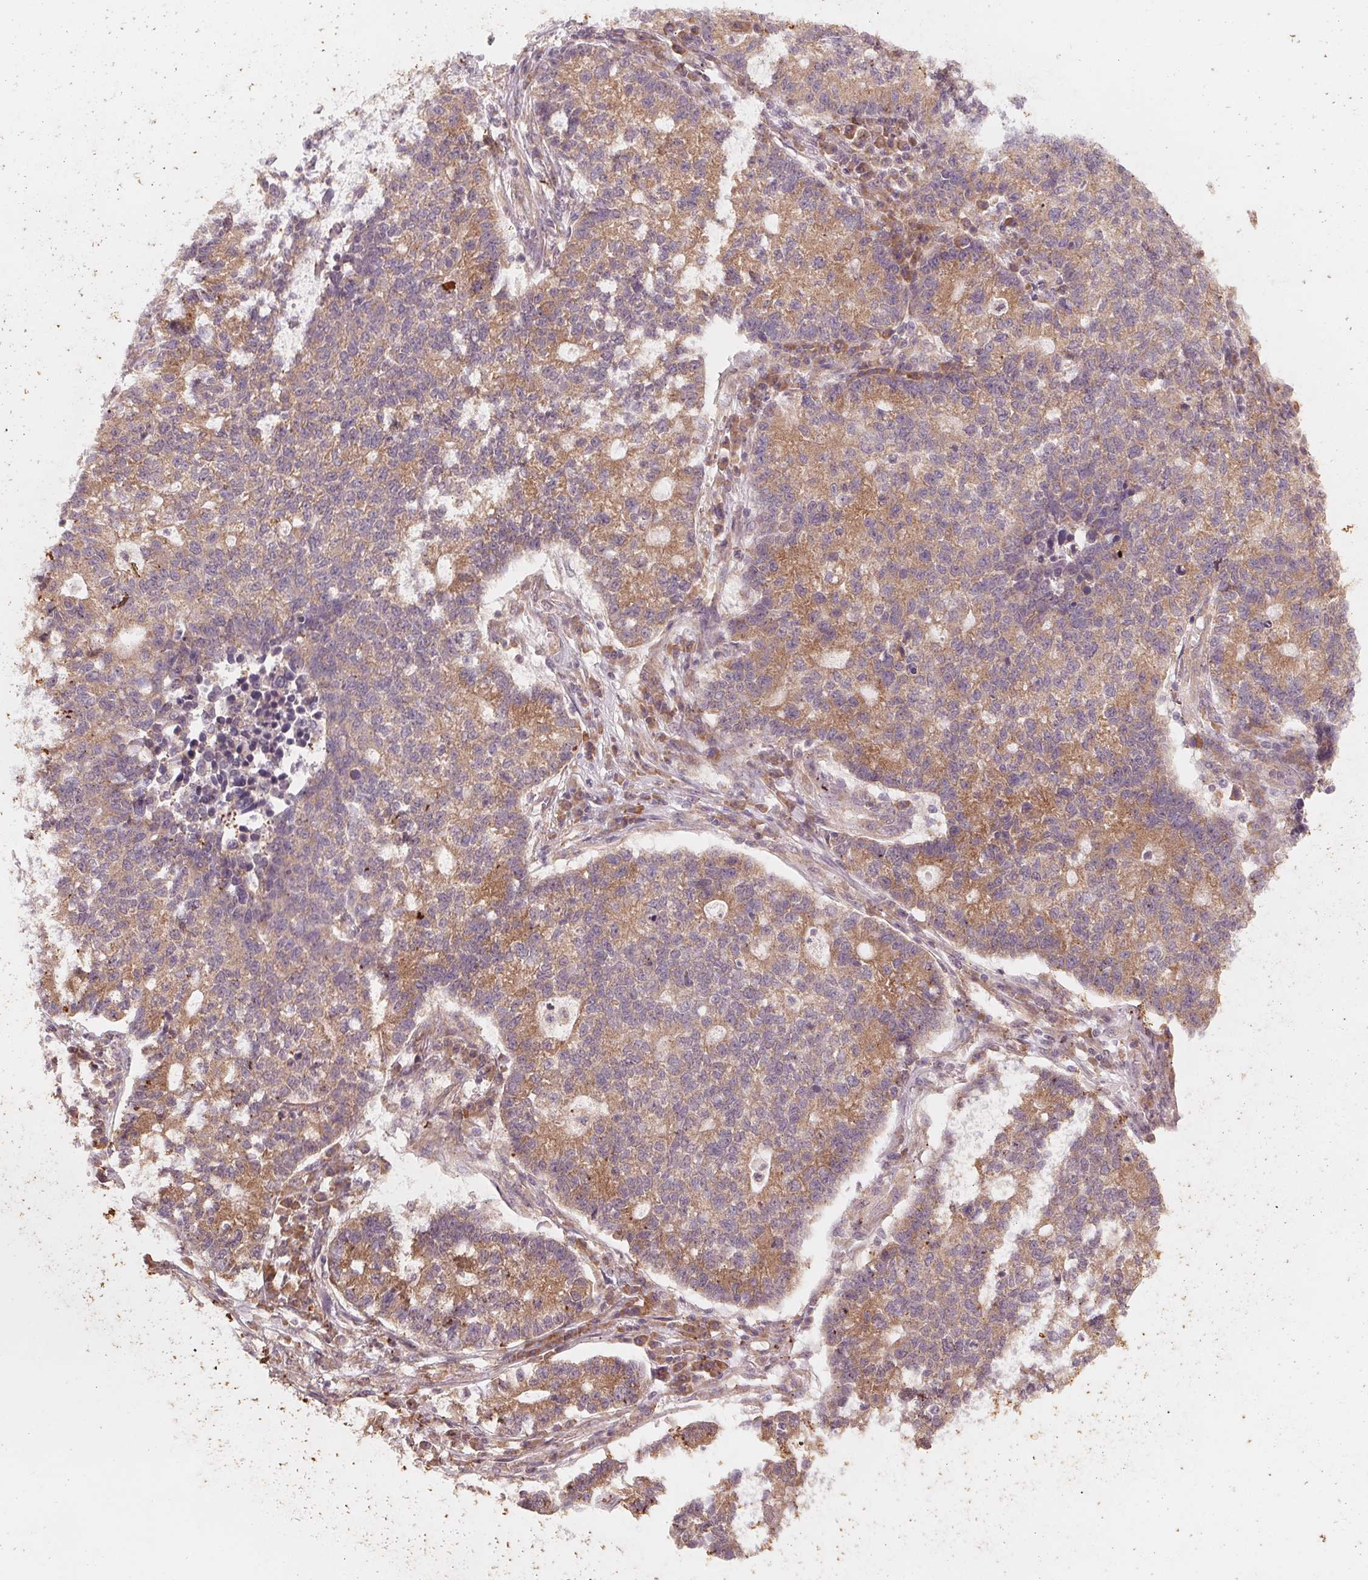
{"staining": {"intensity": "weak", "quantity": "25%-75%", "location": "cytoplasmic/membranous"}, "tissue": "lung cancer", "cell_type": "Tumor cells", "image_type": "cancer", "snomed": [{"axis": "morphology", "description": "Adenocarcinoma, NOS"}, {"axis": "topography", "description": "Lung"}], "caption": "Lung adenocarcinoma stained for a protein exhibits weak cytoplasmic/membranous positivity in tumor cells. The staining is performed using DAB (3,3'-diaminobenzidine) brown chromogen to label protein expression. The nuclei are counter-stained blue using hematoxylin.", "gene": "GIGYF2", "patient": {"sex": "male", "age": 57}}